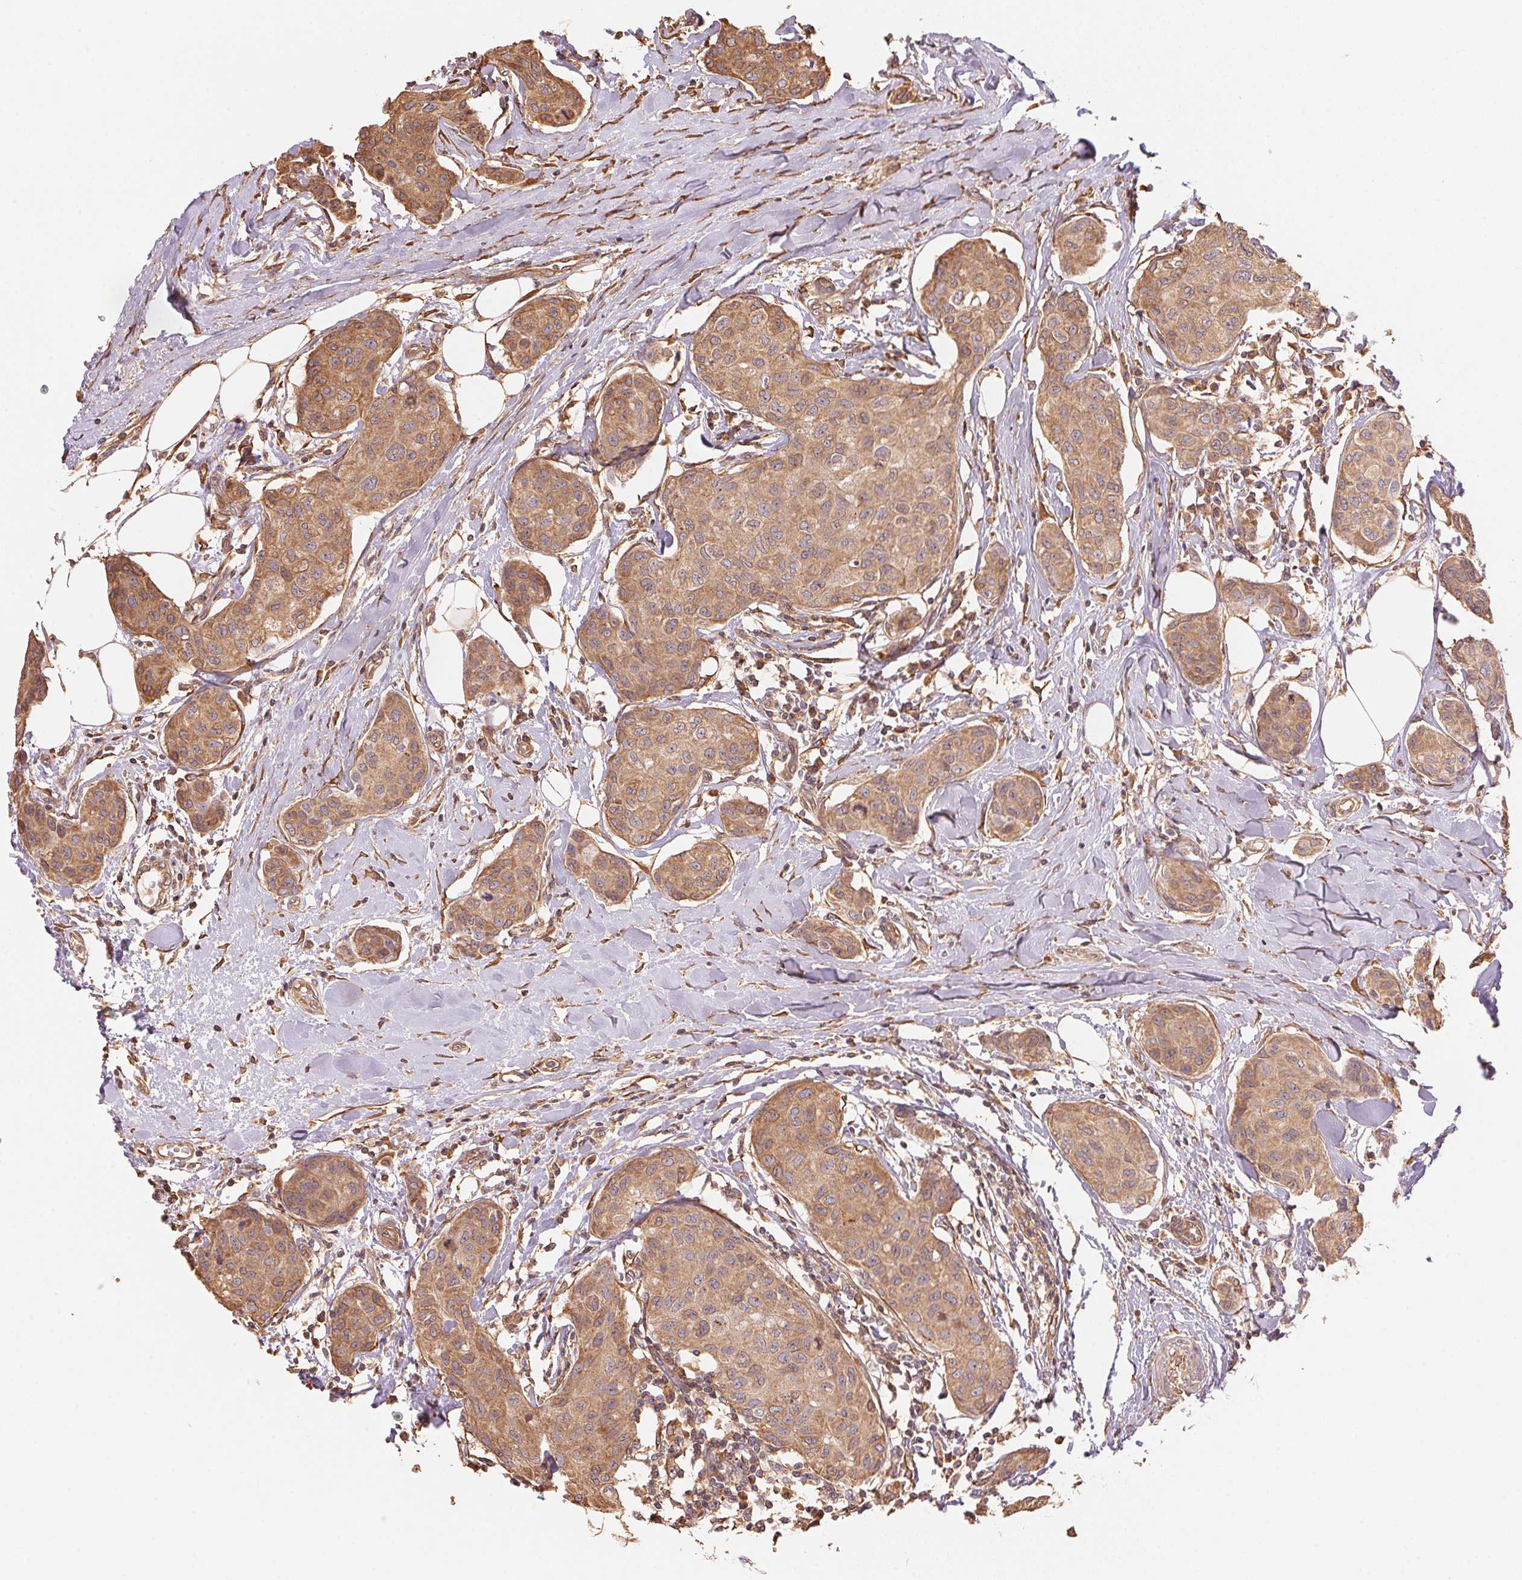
{"staining": {"intensity": "moderate", "quantity": ">75%", "location": "cytoplasmic/membranous"}, "tissue": "breast cancer", "cell_type": "Tumor cells", "image_type": "cancer", "snomed": [{"axis": "morphology", "description": "Duct carcinoma"}, {"axis": "topography", "description": "Breast"}], "caption": "DAB immunohistochemical staining of human infiltrating ductal carcinoma (breast) shows moderate cytoplasmic/membranous protein positivity in approximately >75% of tumor cells.", "gene": "C6orf163", "patient": {"sex": "female", "age": 80}}